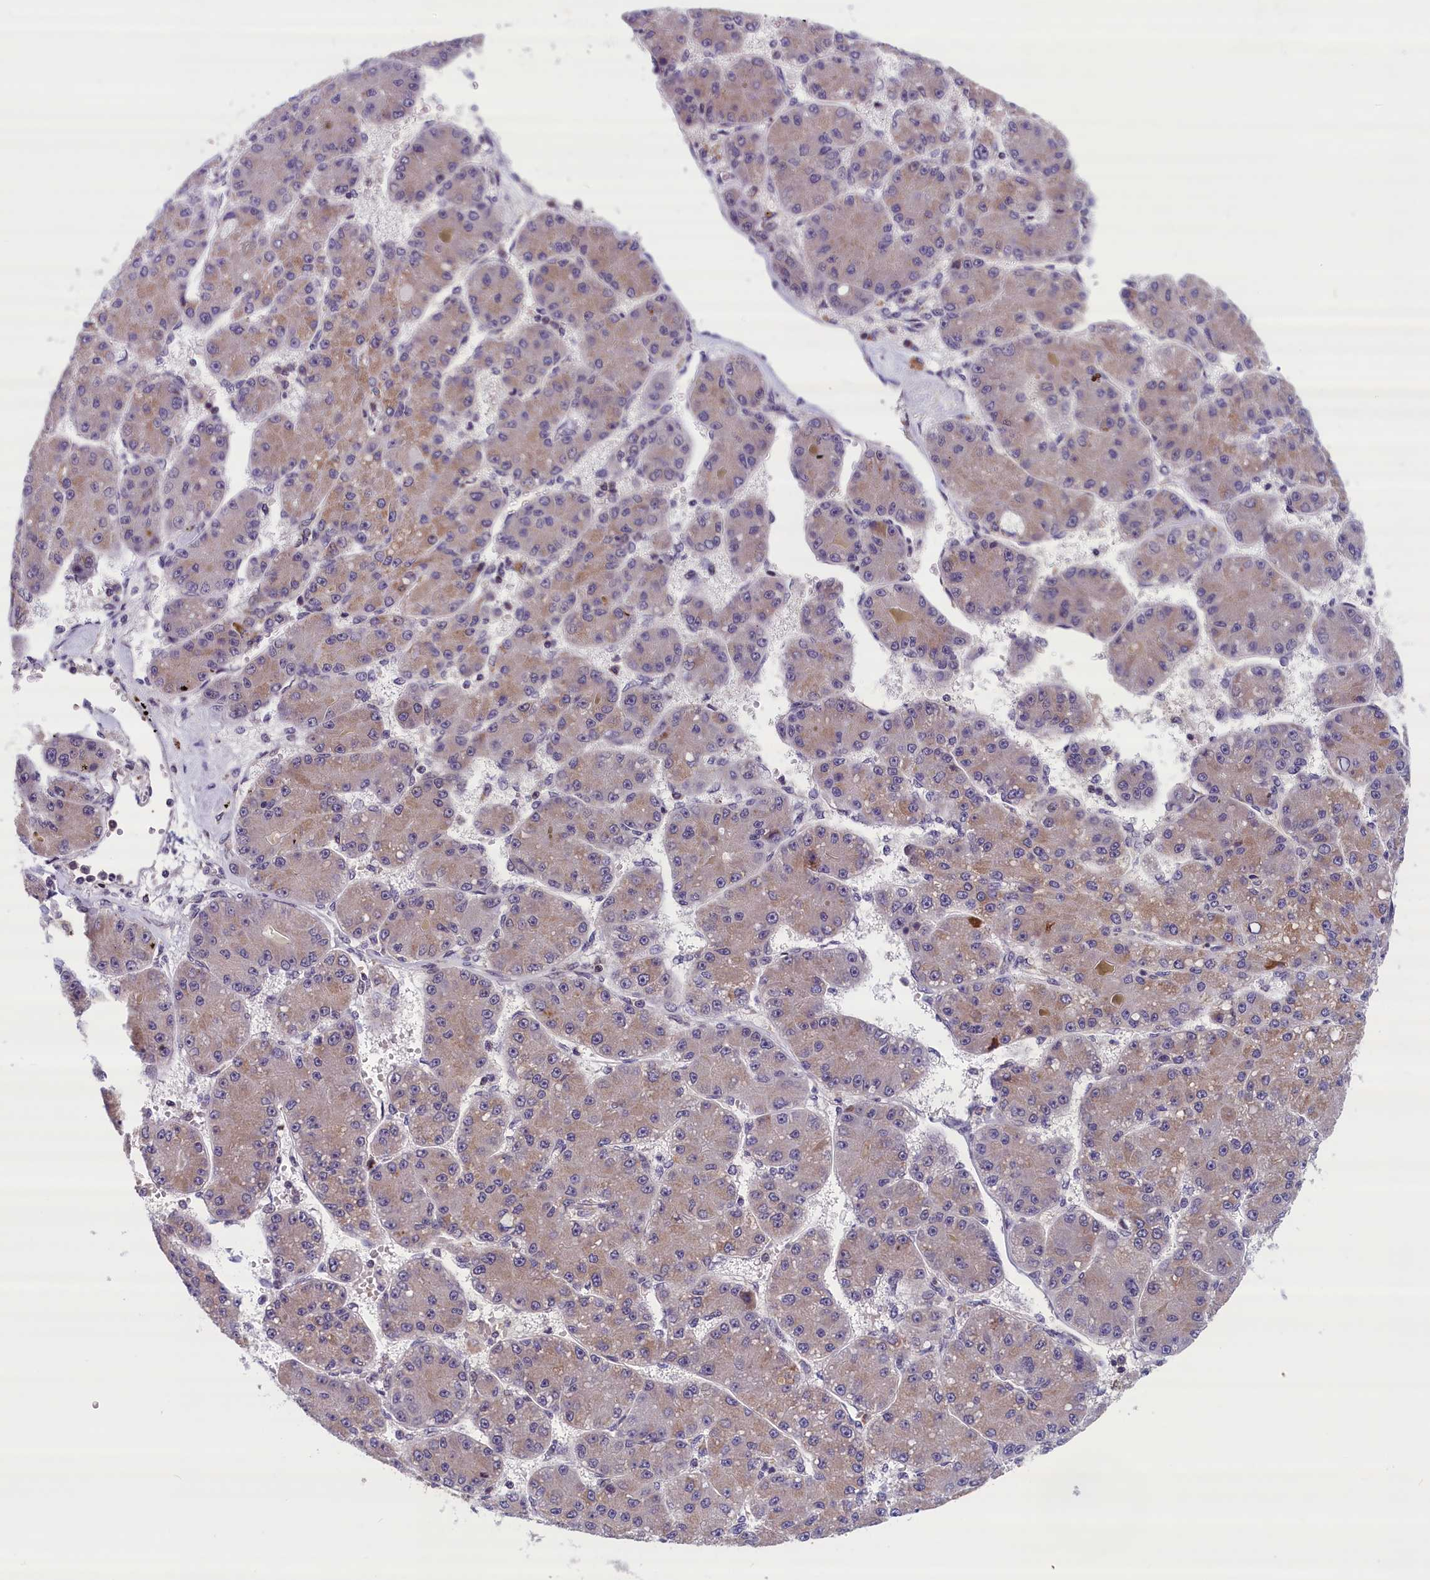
{"staining": {"intensity": "weak", "quantity": "25%-75%", "location": "cytoplasmic/membranous"}, "tissue": "liver cancer", "cell_type": "Tumor cells", "image_type": "cancer", "snomed": [{"axis": "morphology", "description": "Carcinoma, Hepatocellular, NOS"}, {"axis": "topography", "description": "Liver"}], "caption": "Protein expression analysis of liver cancer (hepatocellular carcinoma) demonstrates weak cytoplasmic/membranous expression in about 25%-75% of tumor cells.", "gene": "KCNK6", "patient": {"sex": "male", "age": 67}}